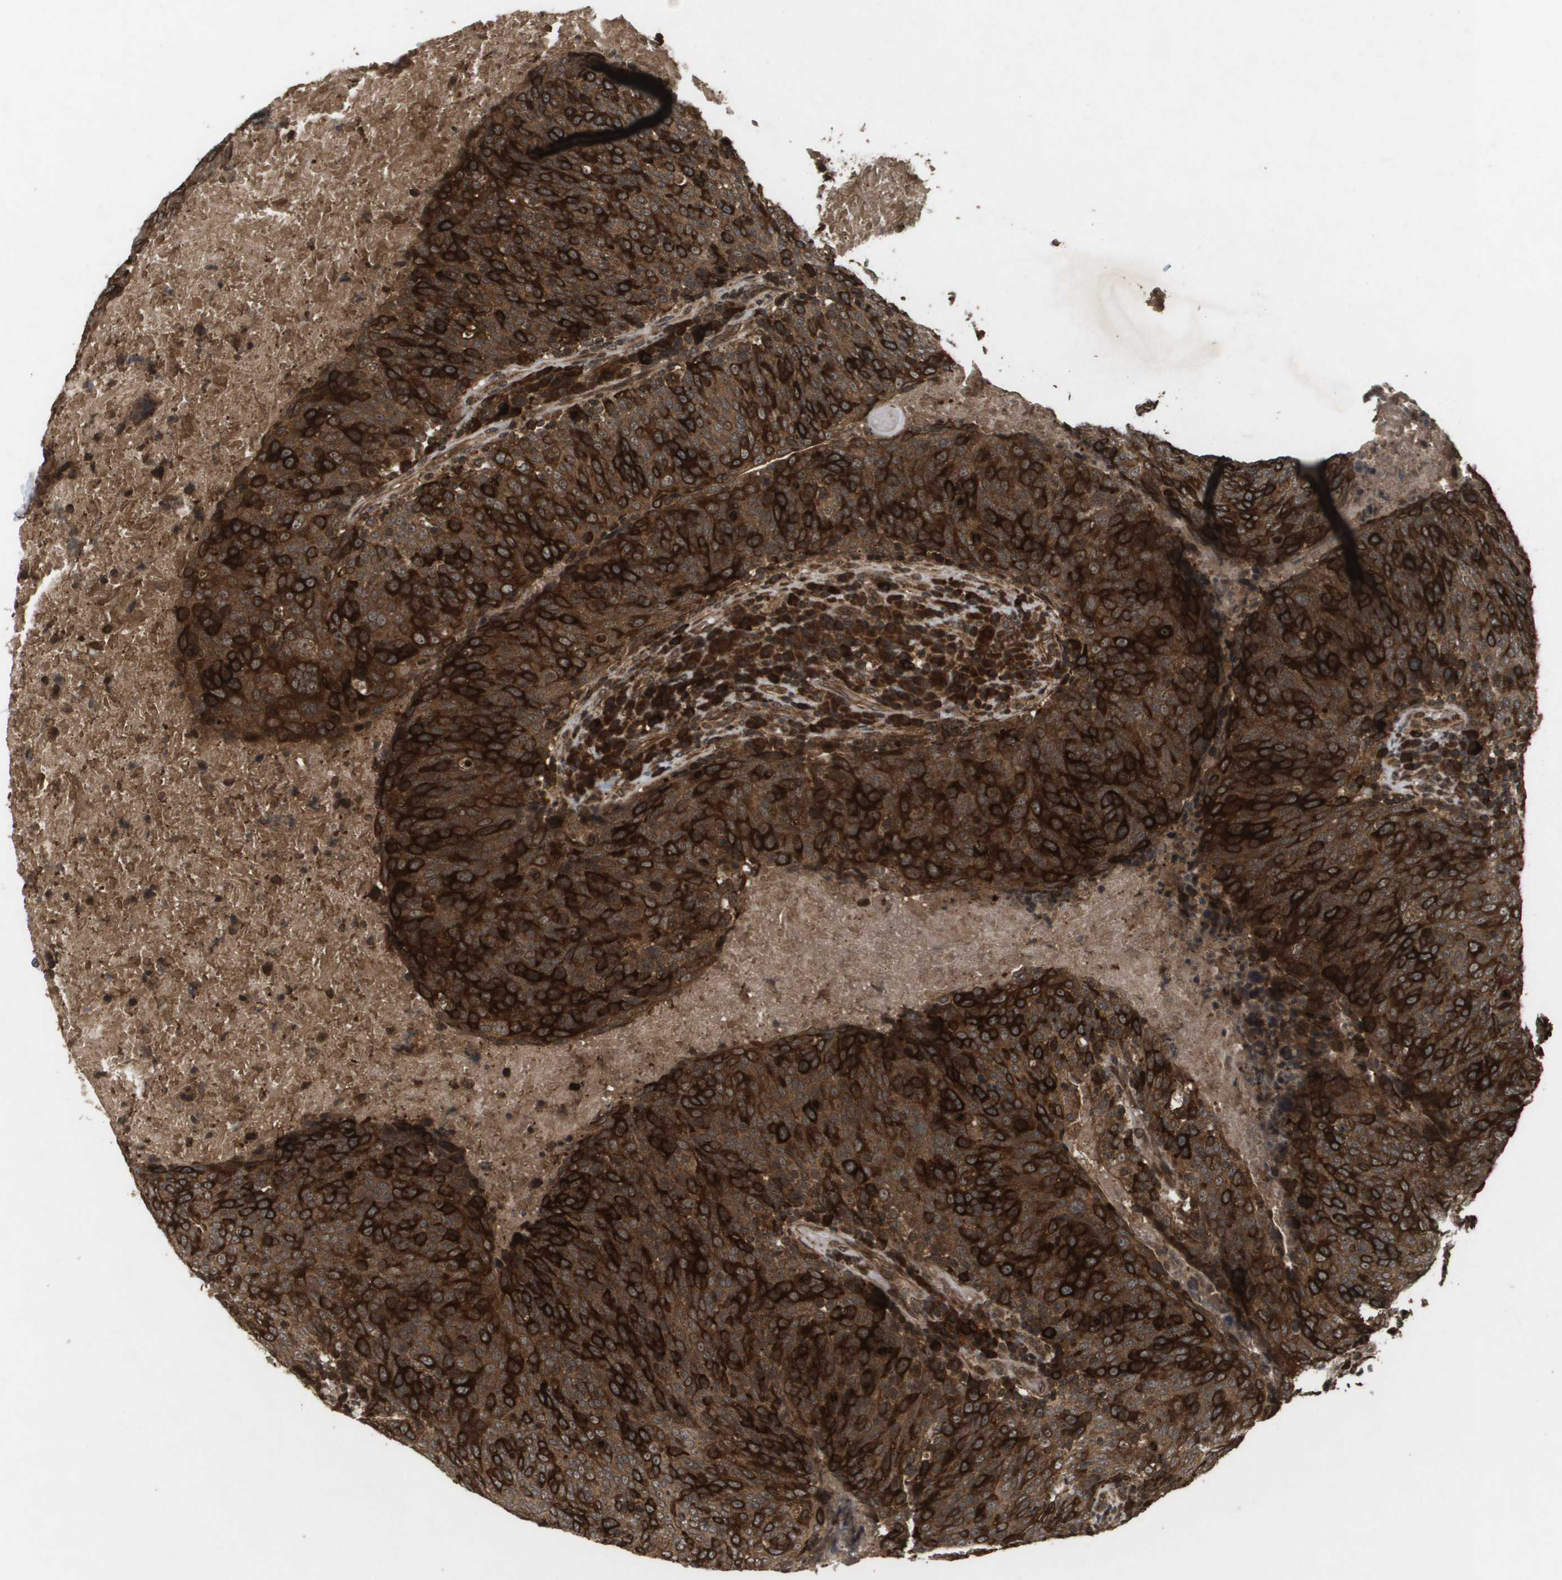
{"staining": {"intensity": "strong", "quantity": ">75%", "location": "cytoplasmic/membranous"}, "tissue": "head and neck cancer", "cell_type": "Tumor cells", "image_type": "cancer", "snomed": [{"axis": "morphology", "description": "Squamous cell carcinoma, NOS"}, {"axis": "morphology", "description": "Squamous cell carcinoma, metastatic, NOS"}, {"axis": "topography", "description": "Lymph node"}, {"axis": "topography", "description": "Head-Neck"}], "caption": "DAB (3,3'-diaminobenzidine) immunohistochemical staining of metastatic squamous cell carcinoma (head and neck) reveals strong cytoplasmic/membranous protein positivity in approximately >75% of tumor cells.", "gene": "KIF11", "patient": {"sex": "male", "age": 62}}